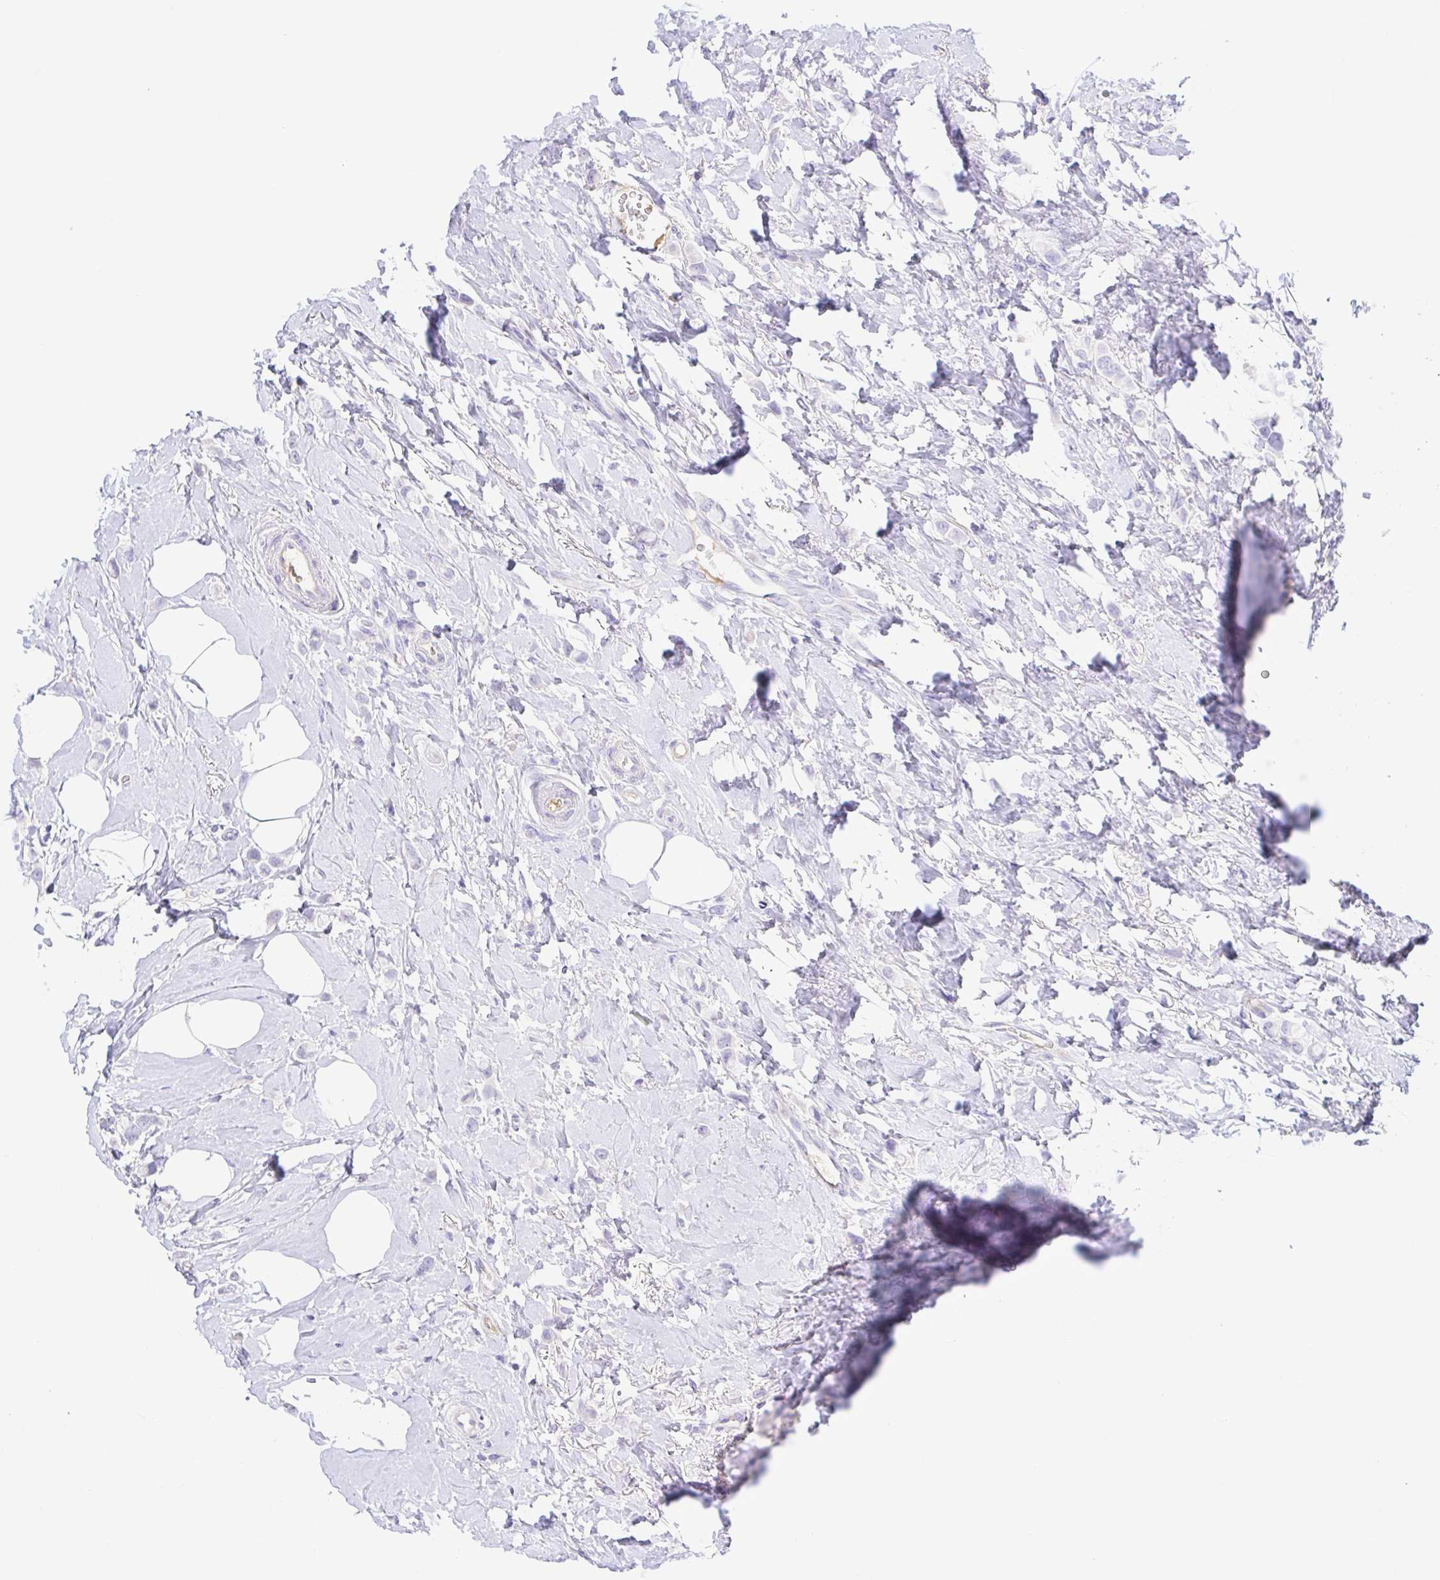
{"staining": {"intensity": "negative", "quantity": "none", "location": "none"}, "tissue": "breast cancer", "cell_type": "Tumor cells", "image_type": "cancer", "snomed": [{"axis": "morphology", "description": "Lobular carcinoma"}, {"axis": "topography", "description": "Breast"}], "caption": "This is an immunohistochemistry (IHC) histopathology image of human breast cancer (lobular carcinoma). There is no positivity in tumor cells.", "gene": "A1BG", "patient": {"sex": "female", "age": 66}}